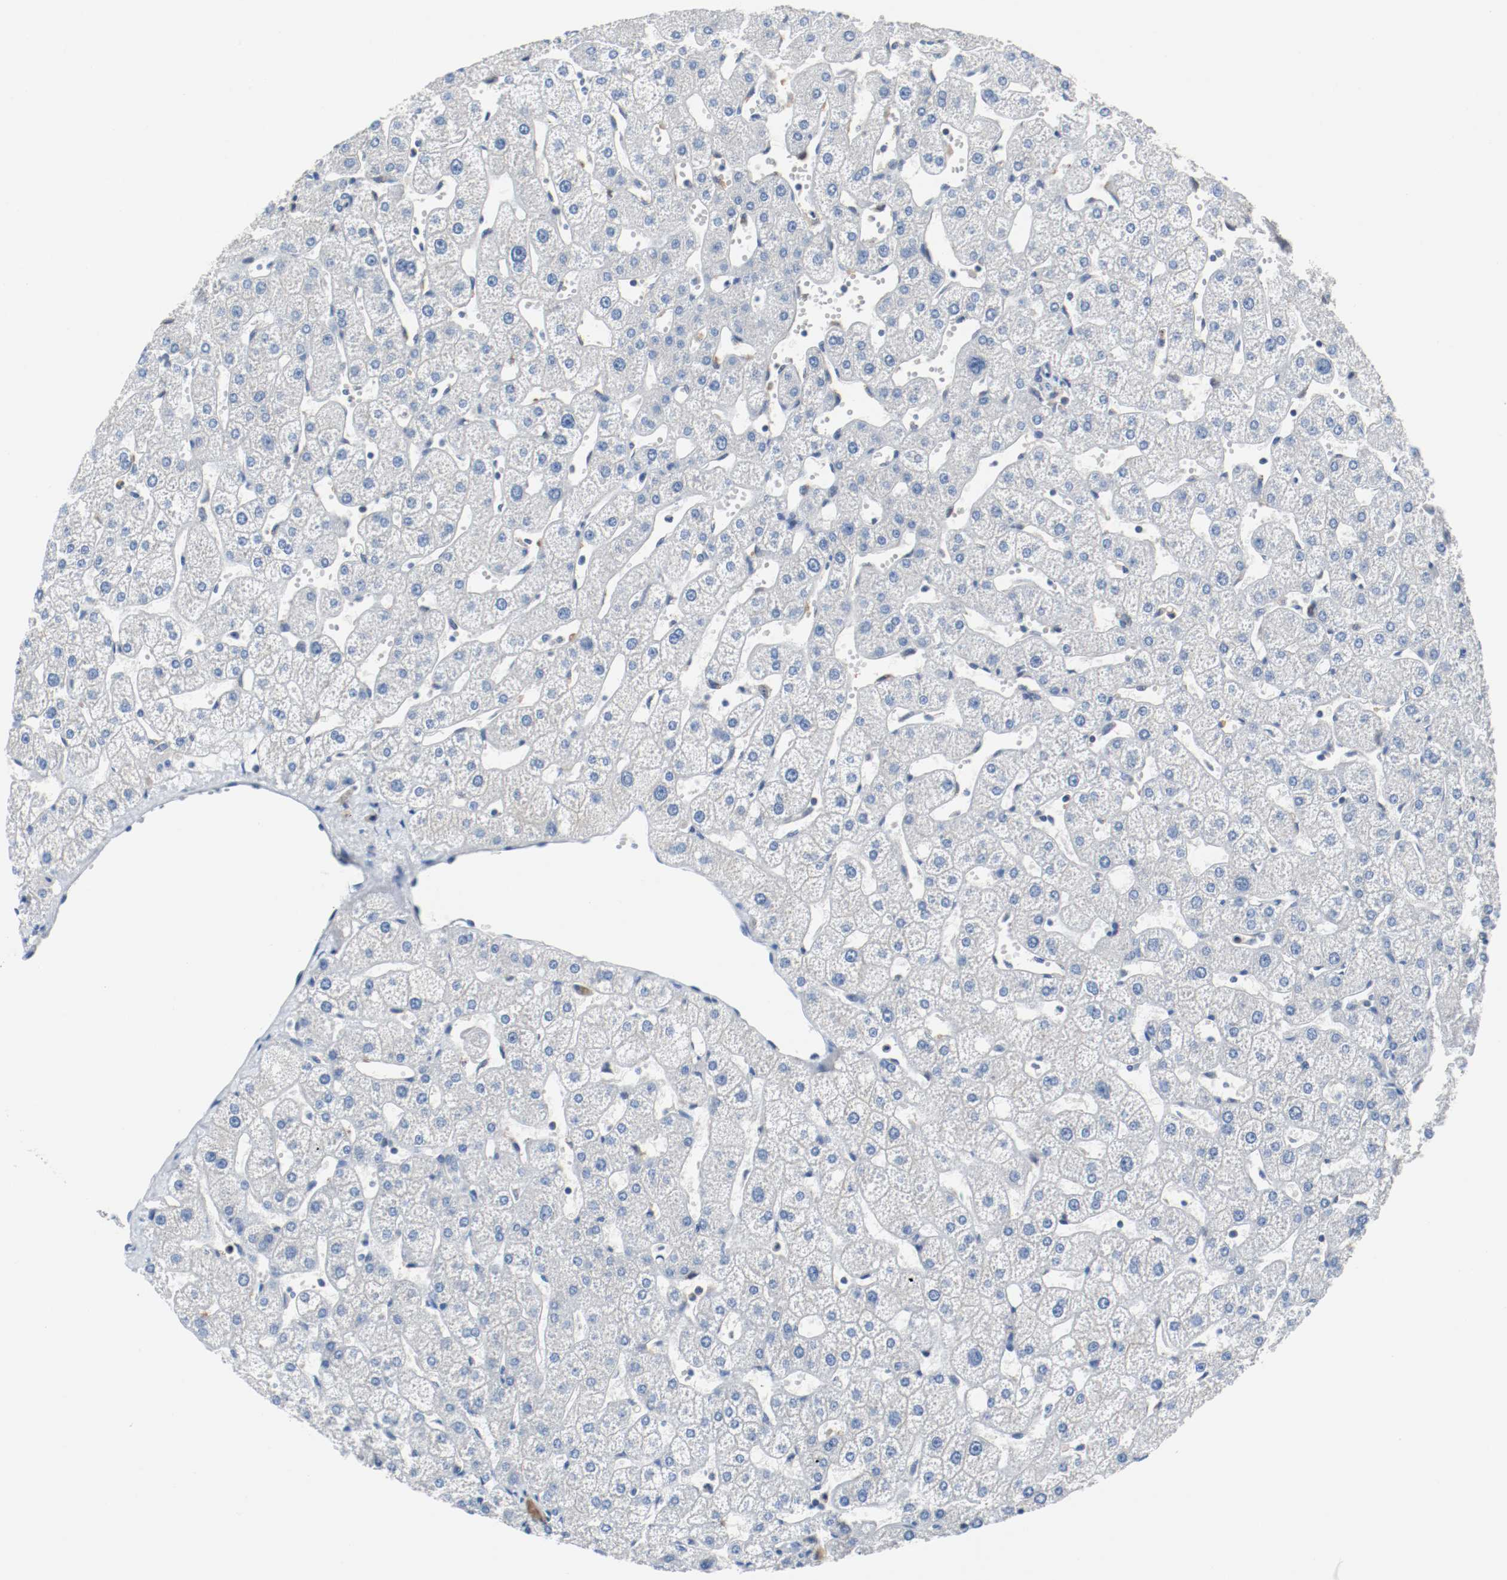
{"staining": {"intensity": "negative", "quantity": "none", "location": "none"}, "tissue": "liver", "cell_type": "Cholangiocytes", "image_type": "normal", "snomed": [{"axis": "morphology", "description": "Normal tissue, NOS"}, {"axis": "topography", "description": "Liver"}], "caption": "Immunohistochemistry of unremarkable human liver demonstrates no staining in cholangiocytes.", "gene": "ASH1L", "patient": {"sex": "male", "age": 67}}